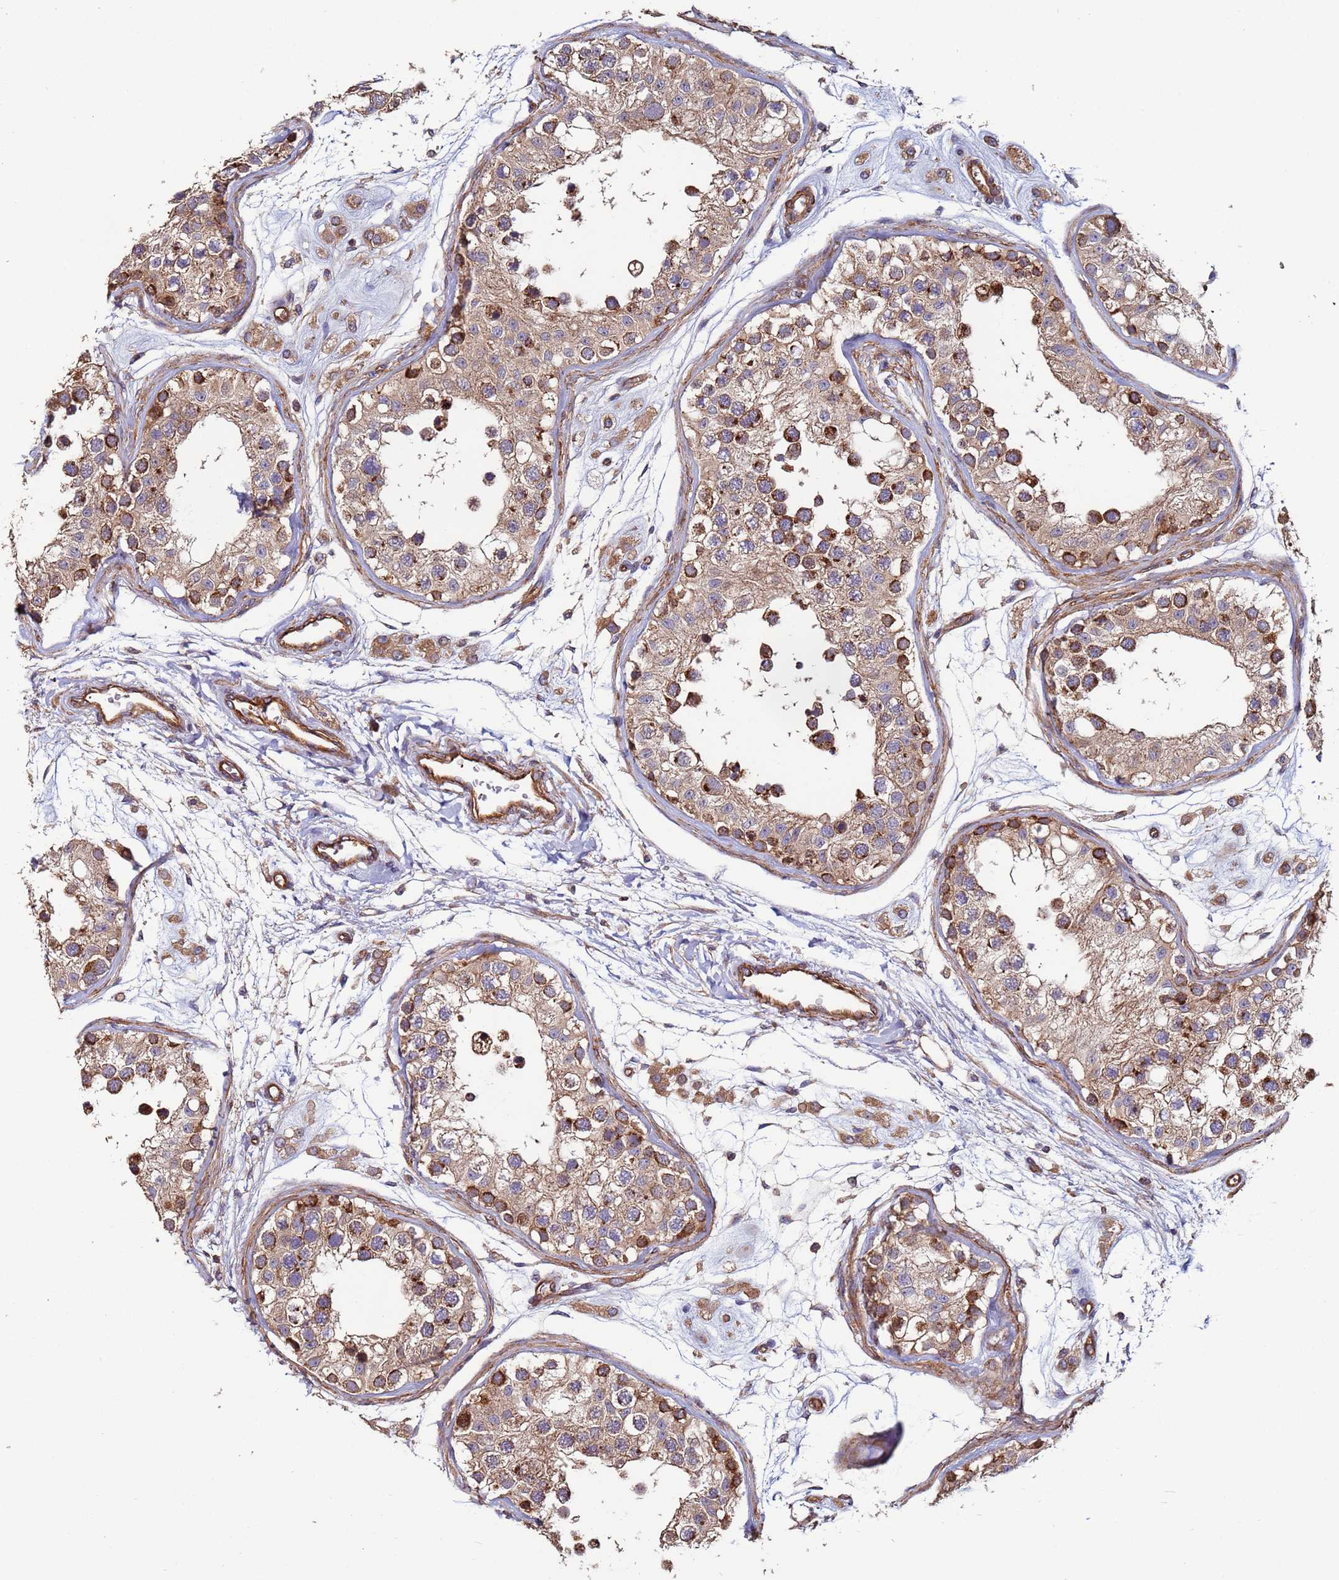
{"staining": {"intensity": "strong", "quantity": ">75%", "location": "cytoplasmic/membranous"}, "tissue": "testis", "cell_type": "Cells in seminiferous ducts", "image_type": "normal", "snomed": [{"axis": "morphology", "description": "Normal tissue, NOS"}, {"axis": "morphology", "description": "Adenocarcinoma, metastatic, NOS"}, {"axis": "topography", "description": "Testis"}], "caption": "A histopathology image of testis stained for a protein demonstrates strong cytoplasmic/membranous brown staining in cells in seminiferous ducts.", "gene": "ZBTB39", "patient": {"sex": "male", "age": 26}}